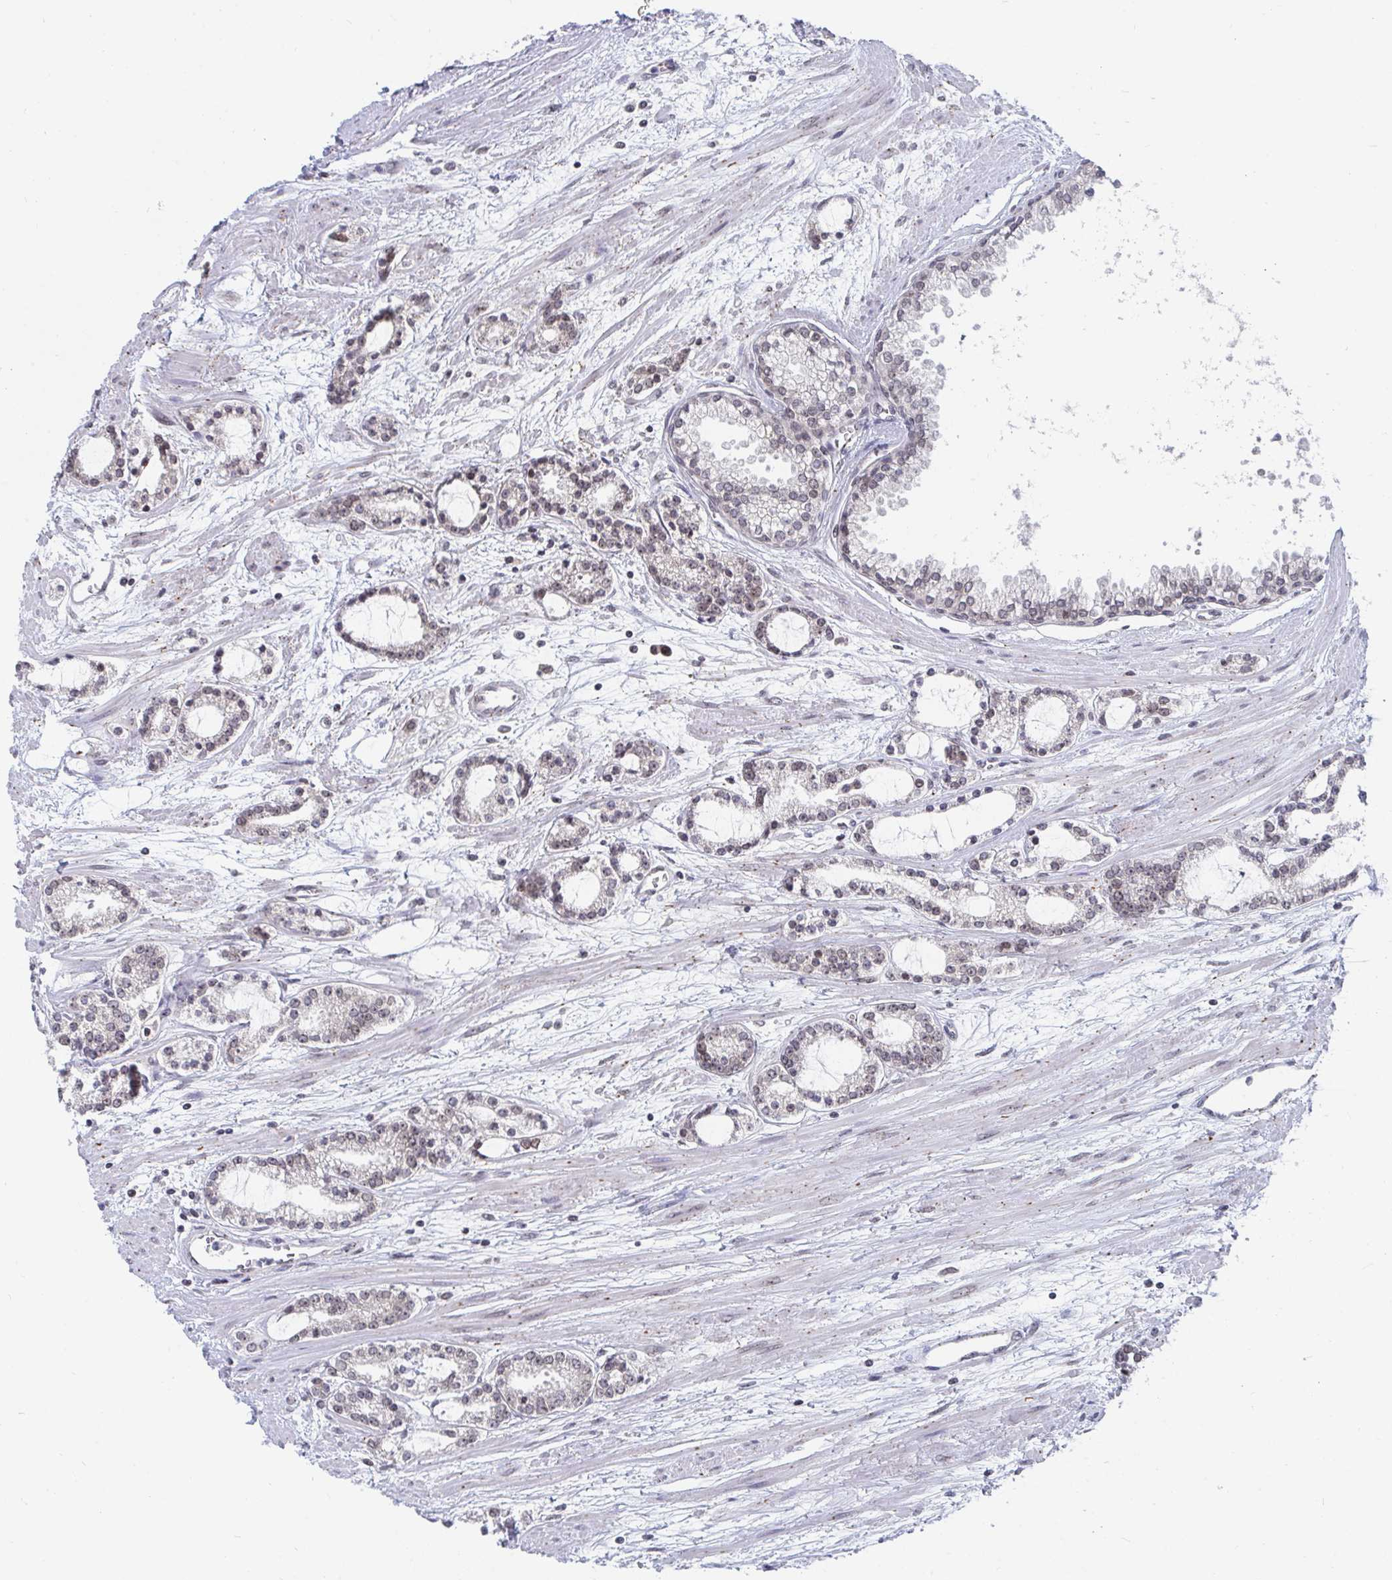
{"staining": {"intensity": "negative", "quantity": "none", "location": "none"}, "tissue": "prostate cancer", "cell_type": "Tumor cells", "image_type": "cancer", "snomed": [{"axis": "morphology", "description": "Adenocarcinoma, Medium grade"}, {"axis": "topography", "description": "Prostate"}], "caption": "An IHC micrograph of prostate cancer is shown. There is no staining in tumor cells of prostate cancer. The staining is performed using DAB (3,3'-diaminobenzidine) brown chromogen with nuclei counter-stained in using hematoxylin.", "gene": "TRIP12", "patient": {"sex": "male", "age": 57}}